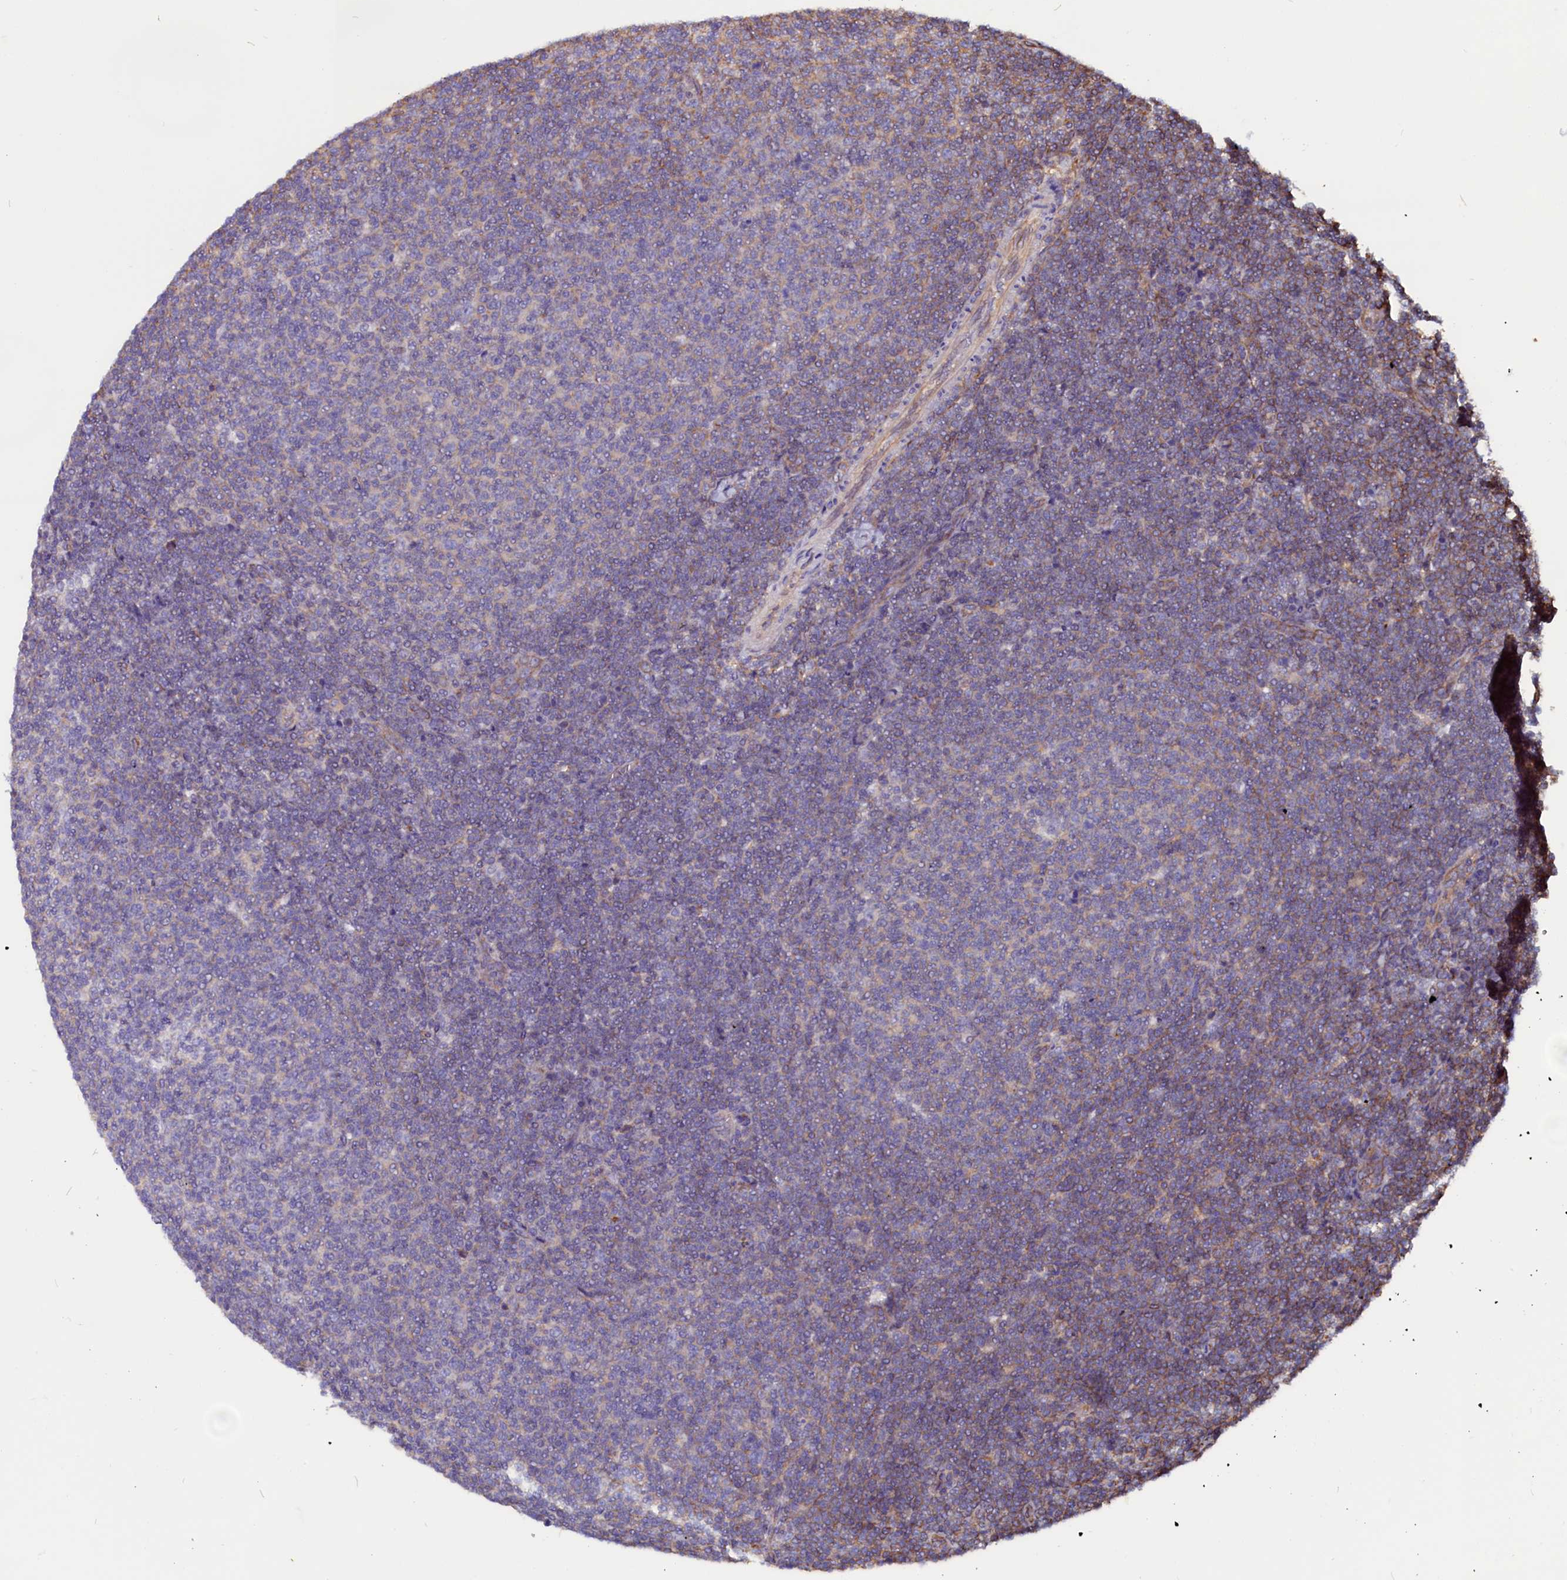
{"staining": {"intensity": "negative", "quantity": "none", "location": "none"}, "tissue": "lymphoma", "cell_type": "Tumor cells", "image_type": "cancer", "snomed": [{"axis": "morphology", "description": "Malignant lymphoma, non-Hodgkin's type, Low grade"}, {"axis": "topography", "description": "Lymph node"}], "caption": "Photomicrograph shows no significant protein staining in tumor cells of lymphoma.", "gene": "ZNF749", "patient": {"sex": "male", "age": 66}}